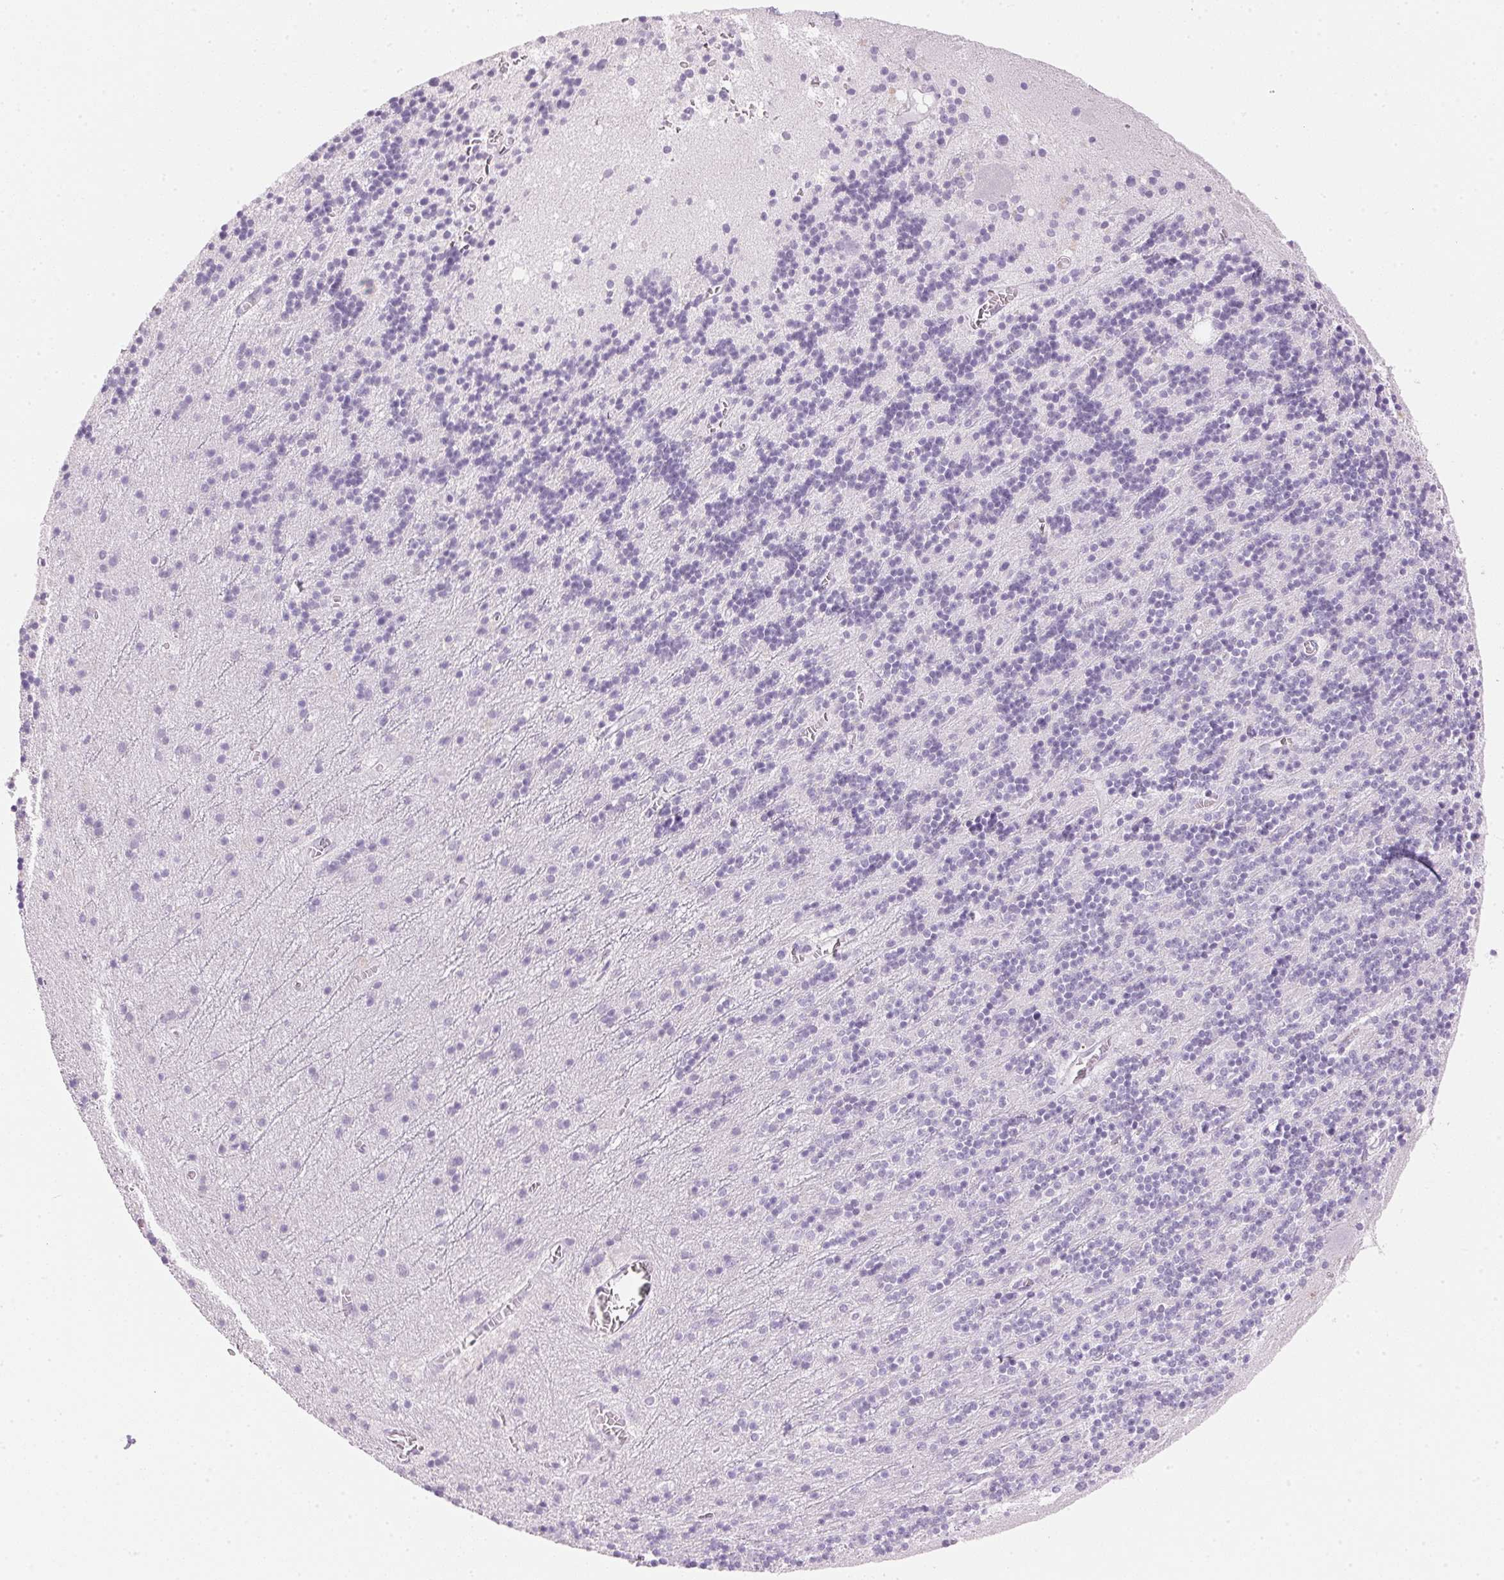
{"staining": {"intensity": "negative", "quantity": "none", "location": "none"}, "tissue": "cerebellum", "cell_type": "Cells in granular layer", "image_type": "normal", "snomed": [{"axis": "morphology", "description": "Normal tissue, NOS"}, {"axis": "topography", "description": "Cerebellum"}], "caption": "Cerebellum stained for a protein using IHC exhibits no positivity cells in granular layer.", "gene": "IGFBP1", "patient": {"sex": "male", "age": 70}}